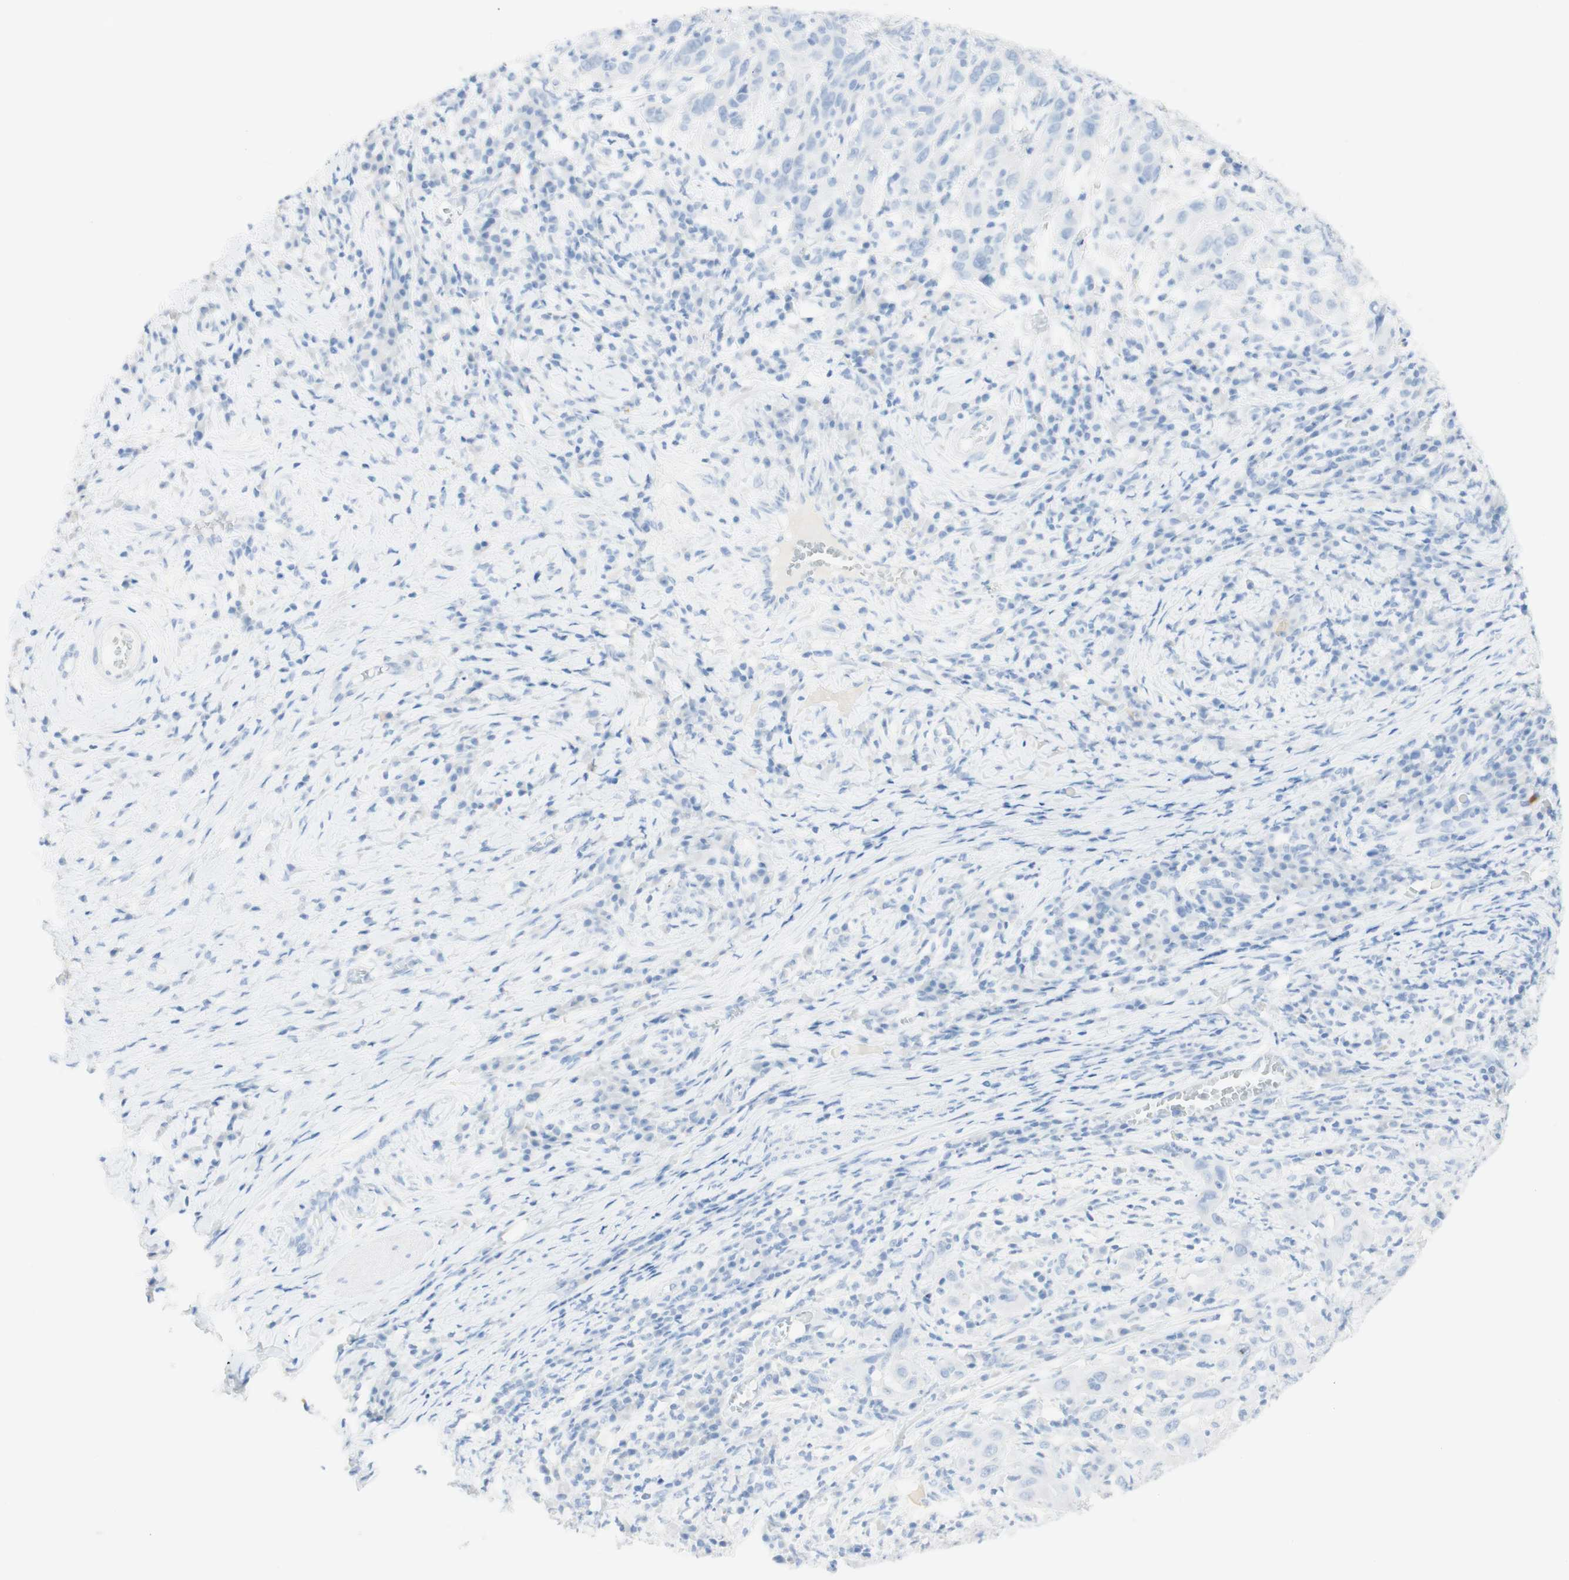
{"staining": {"intensity": "negative", "quantity": "none", "location": "none"}, "tissue": "cervical cancer", "cell_type": "Tumor cells", "image_type": "cancer", "snomed": [{"axis": "morphology", "description": "Squamous cell carcinoma, NOS"}, {"axis": "topography", "description": "Cervix"}], "caption": "Human cervical cancer stained for a protein using immunohistochemistry shows no positivity in tumor cells.", "gene": "TPO", "patient": {"sex": "female", "age": 46}}